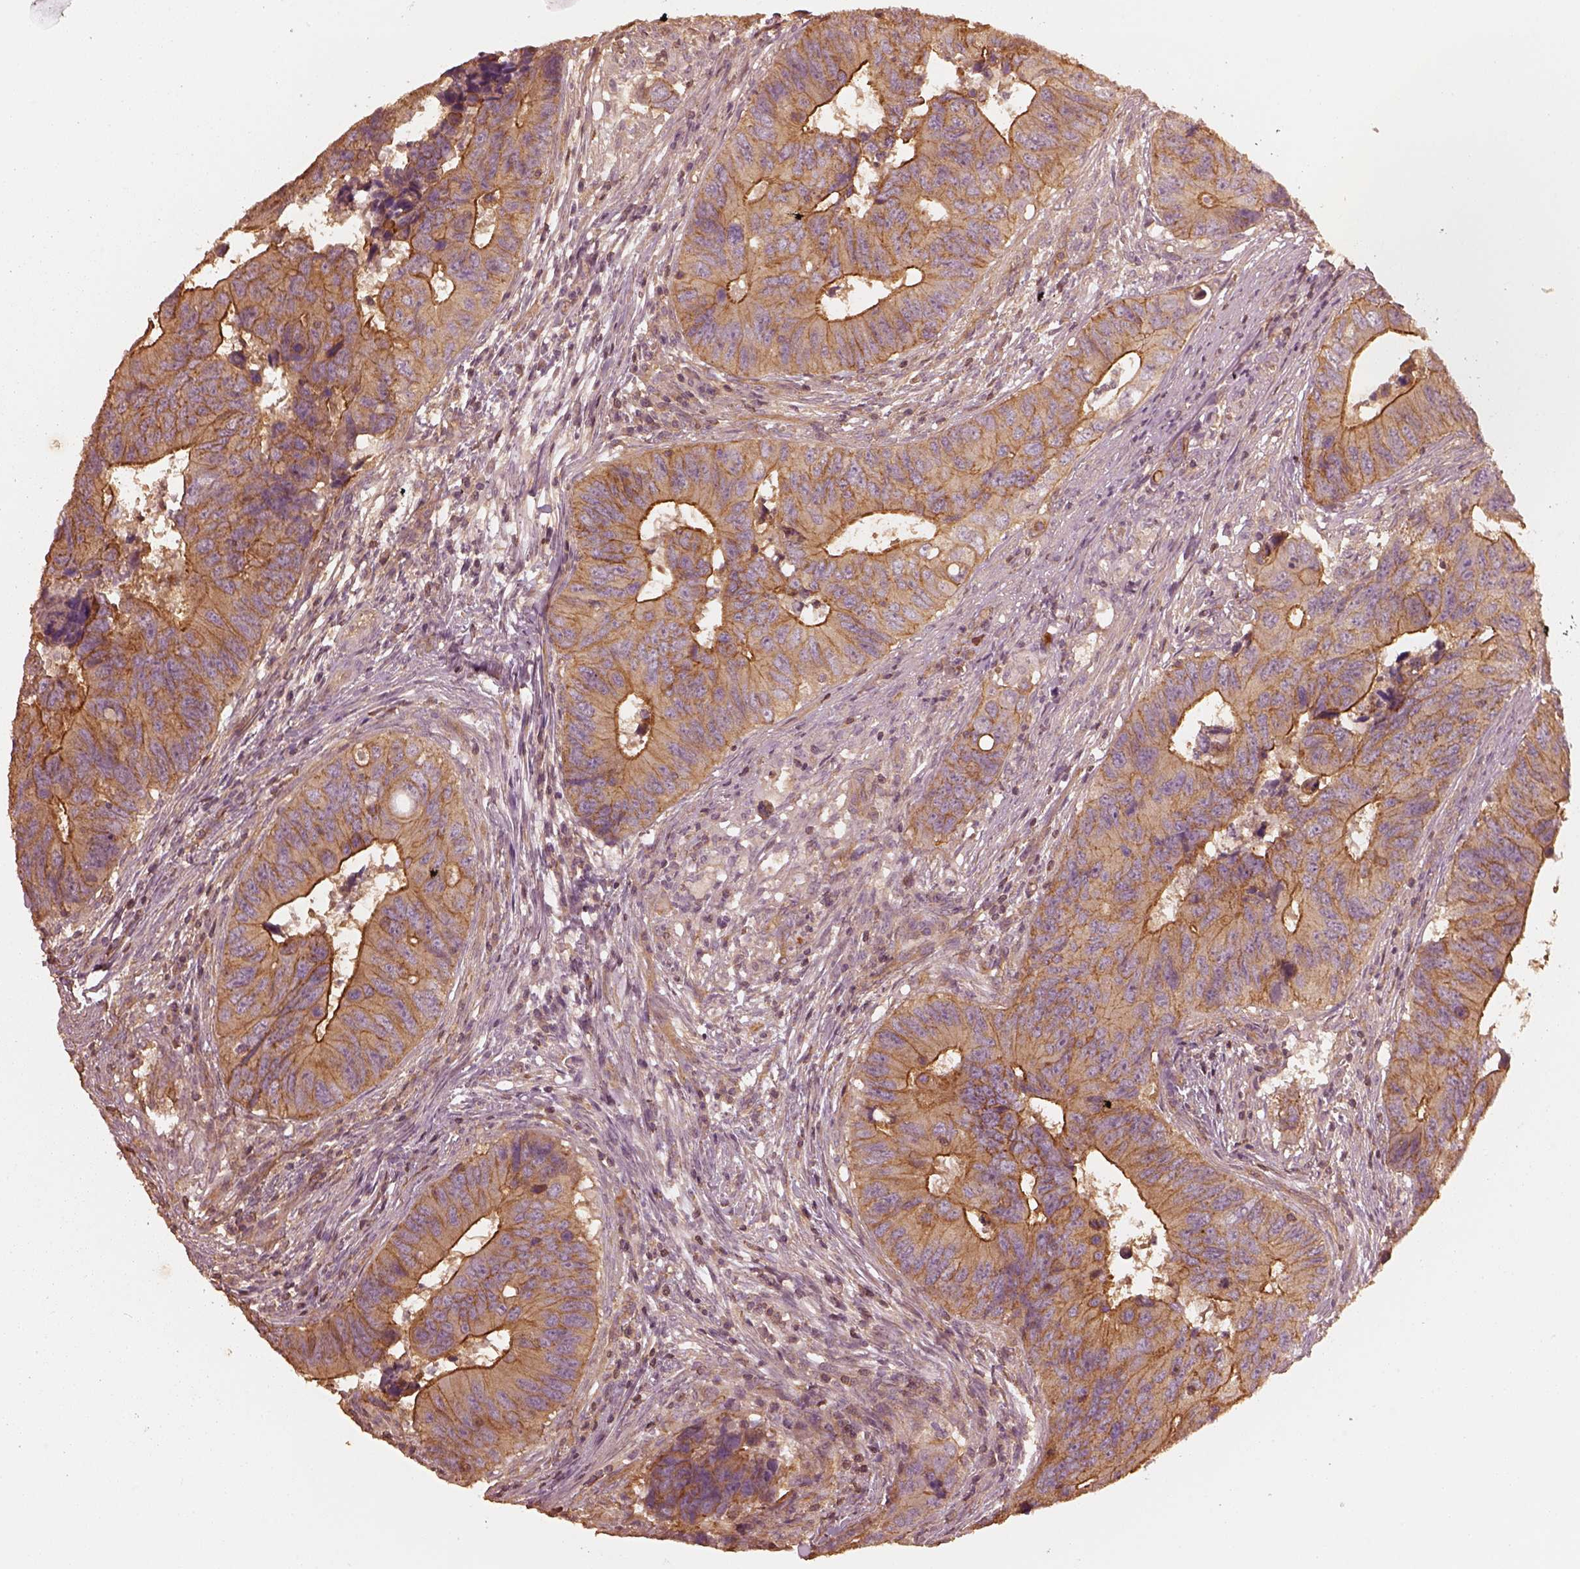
{"staining": {"intensity": "strong", "quantity": "25%-75%", "location": "cytoplasmic/membranous"}, "tissue": "colorectal cancer", "cell_type": "Tumor cells", "image_type": "cancer", "snomed": [{"axis": "morphology", "description": "Adenocarcinoma, NOS"}, {"axis": "topography", "description": "Colon"}], "caption": "Immunohistochemistry image of neoplastic tissue: human colorectal cancer (adenocarcinoma) stained using immunohistochemistry exhibits high levels of strong protein expression localized specifically in the cytoplasmic/membranous of tumor cells, appearing as a cytoplasmic/membranous brown color.", "gene": "WDR7", "patient": {"sex": "female", "age": 82}}